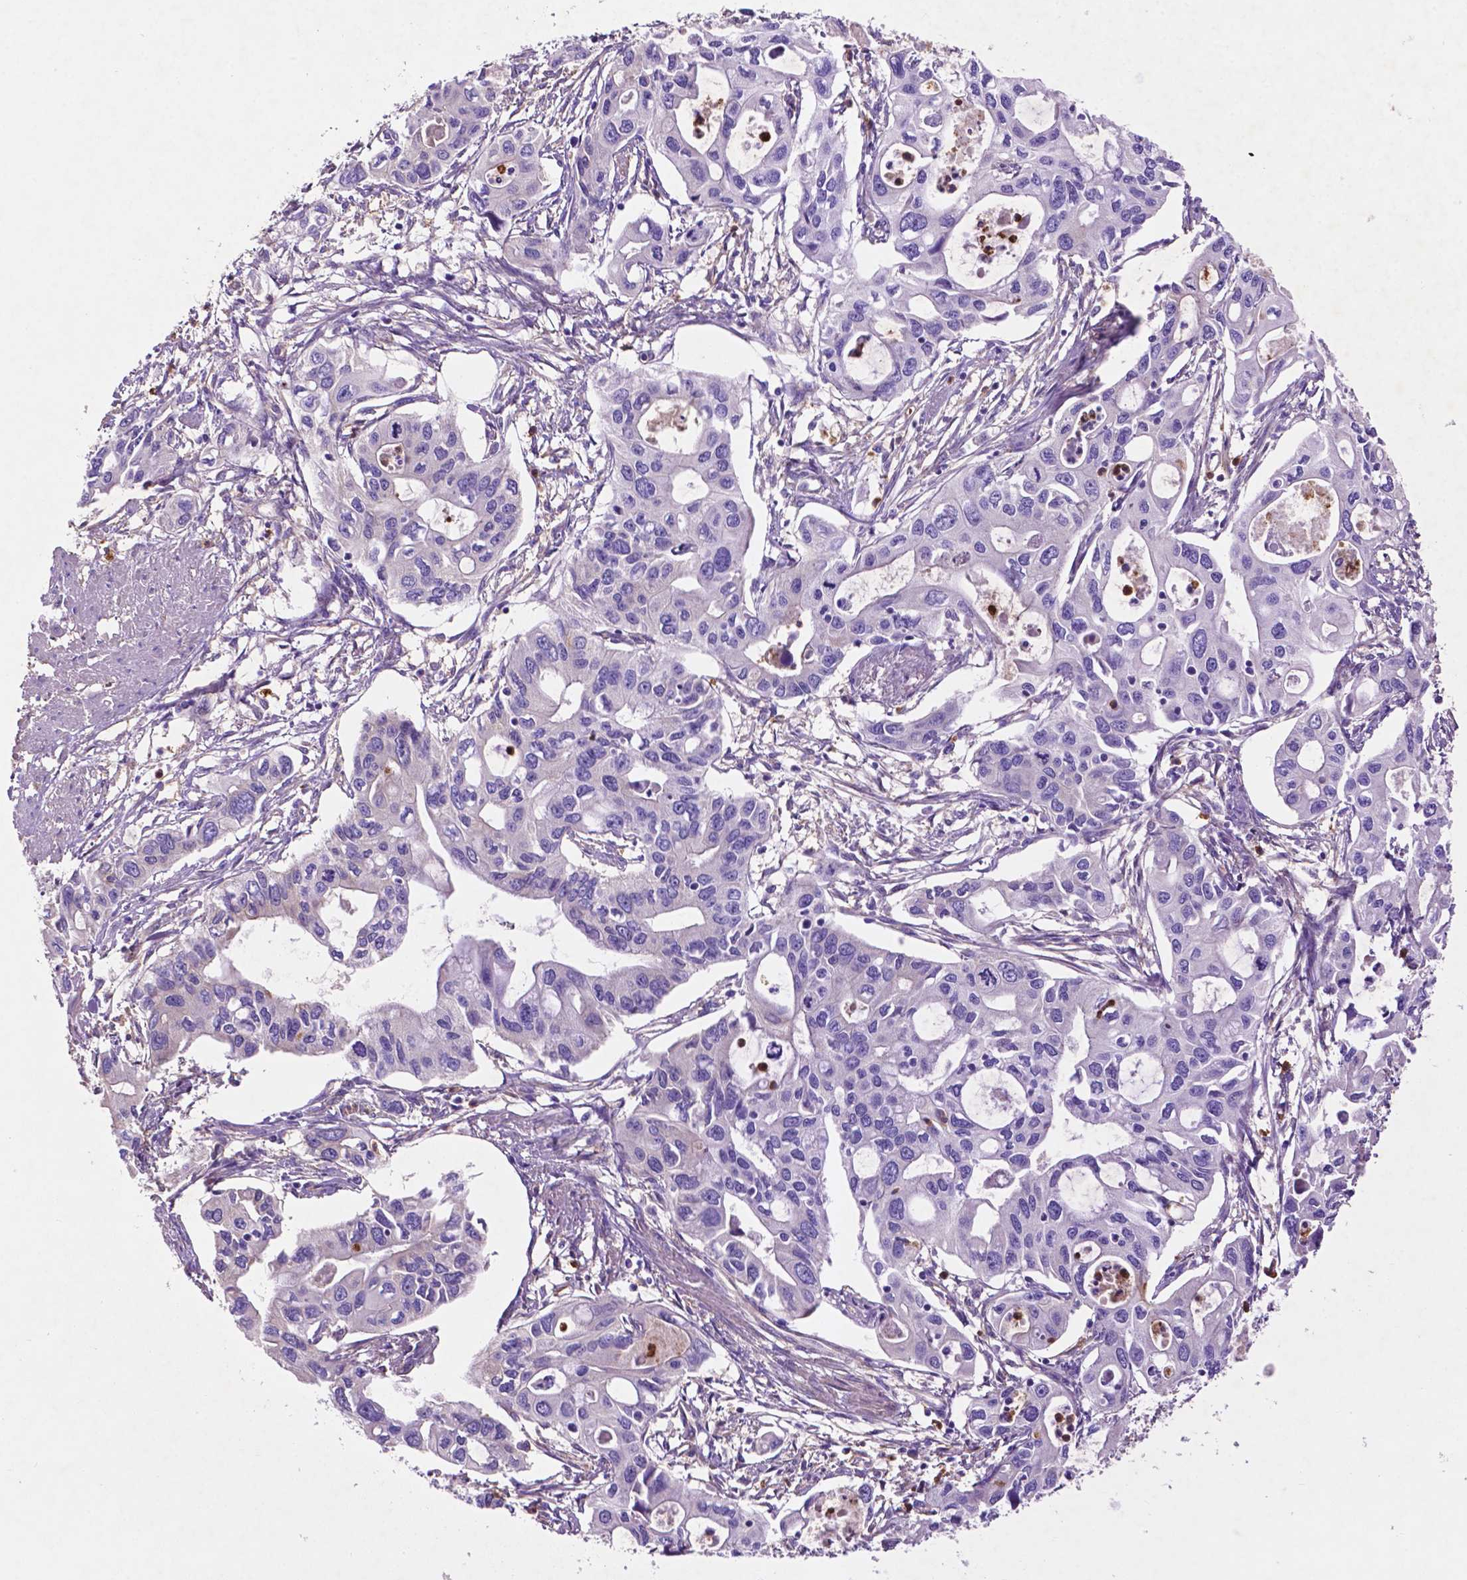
{"staining": {"intensity": "negative", "quantity": "none", "location": "none"}, "tissue": "pancreatic cancer", "cell_type": "Tumor cells", "image_type": "cancer", "snomed": [{"axis": "morphology", "description": "Adenocarcinoma, NOS"}, {"axis": "topography", "description": "Pancreas"}], "caption": "An immunohistochemistry histopathology image of adenocarcinoma (pancreatic) is shown. There is no staining in tumor cells of adenocarcinoma (pancreatic).", "gene": "GDPD5", "patient": {"sex": "male", "age": 60}}